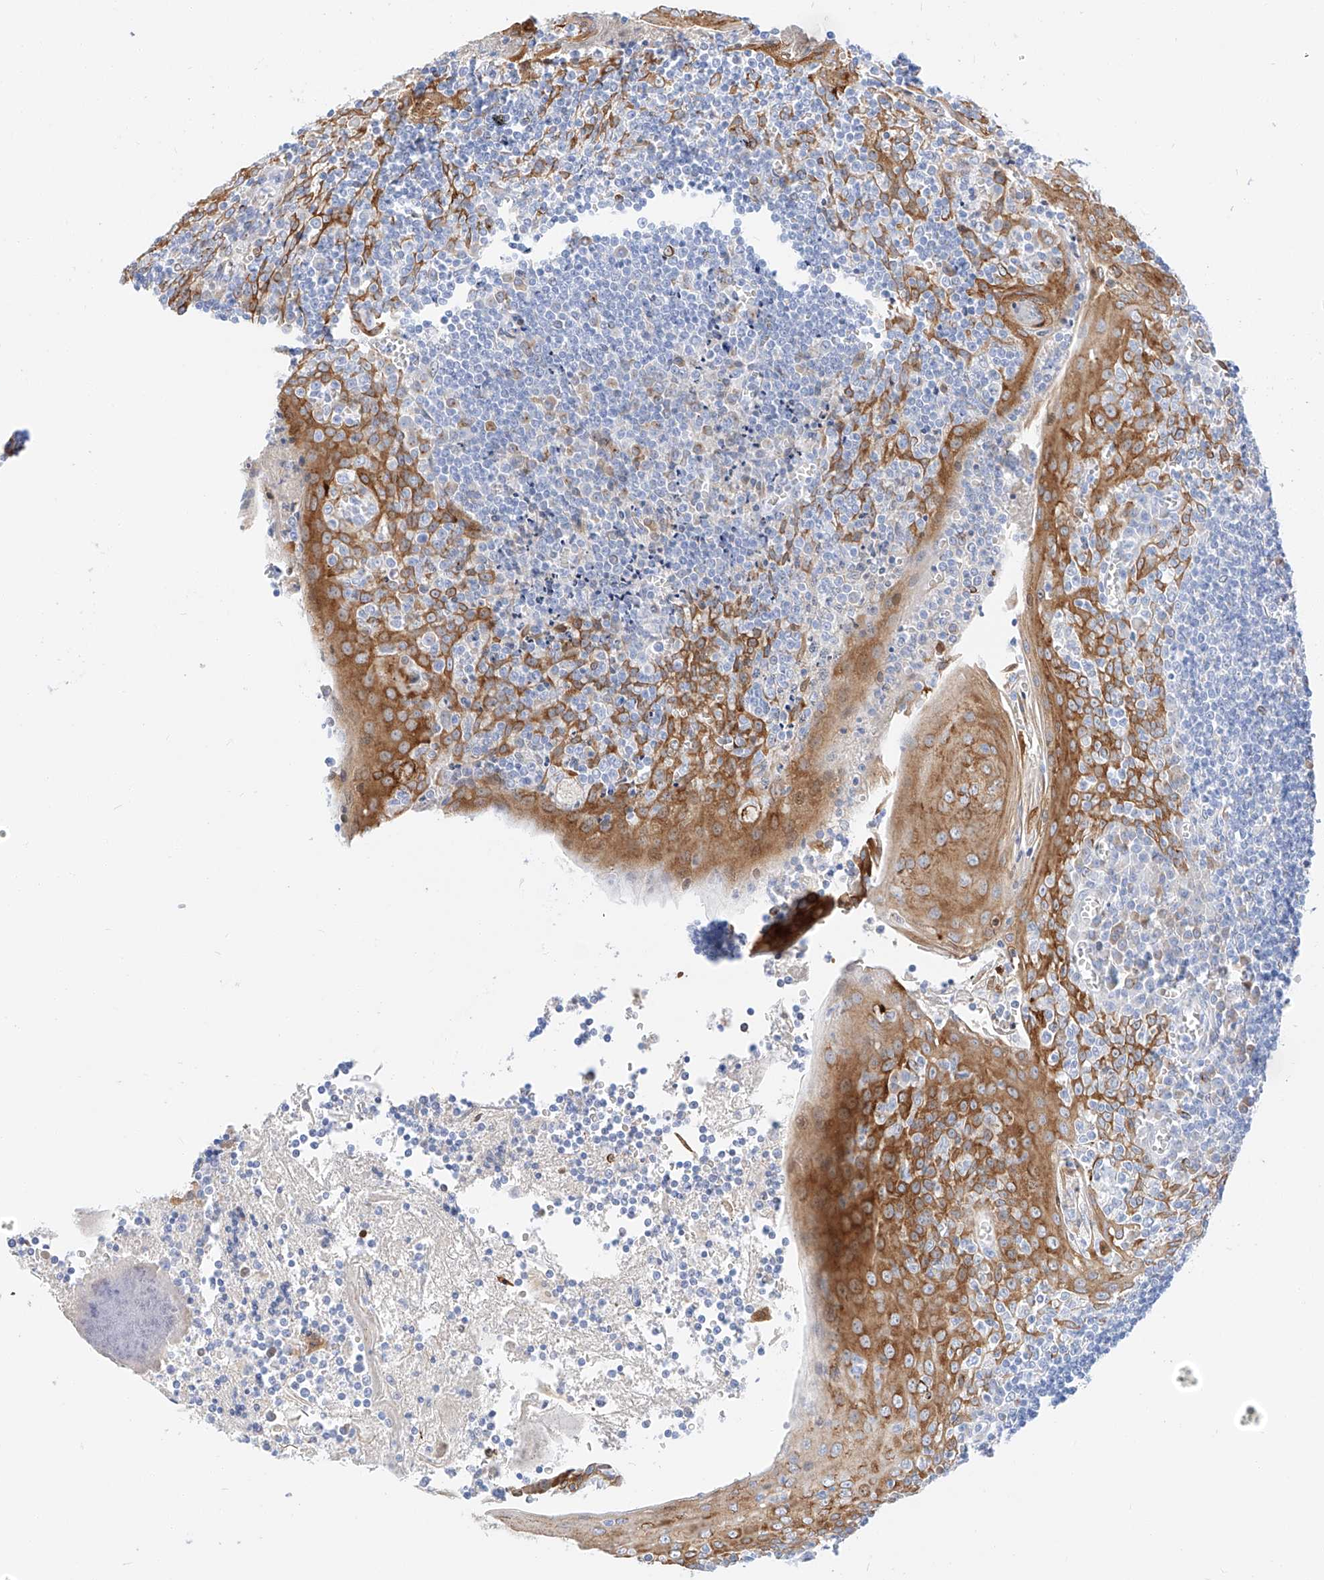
{"staining": {"intensity": "moderate", "quantity": "<25%", "location": "cytoplasmic/membranous"}, "tissue": "tonsil", "cell_type": "Germinal center cells", "image_type": "normal", "snomed": [{"axis": "morphology", "description": "Normal tissue, NOS"}, {"axis": "topography", "description": "Tonsil"}], "caption": "Brown immunohistochemical staining in unremarkable human tonsil demonstrates moderate cytoplasmic/membranous staining in approximately <25% of germinal center cells. The staining was performed using DAB, with brown indicating positive protein expression. Nuclei are stained blue with hematoxylin.", "gene": "MAP7", "patient": {"sex": "male", "age": 27}}